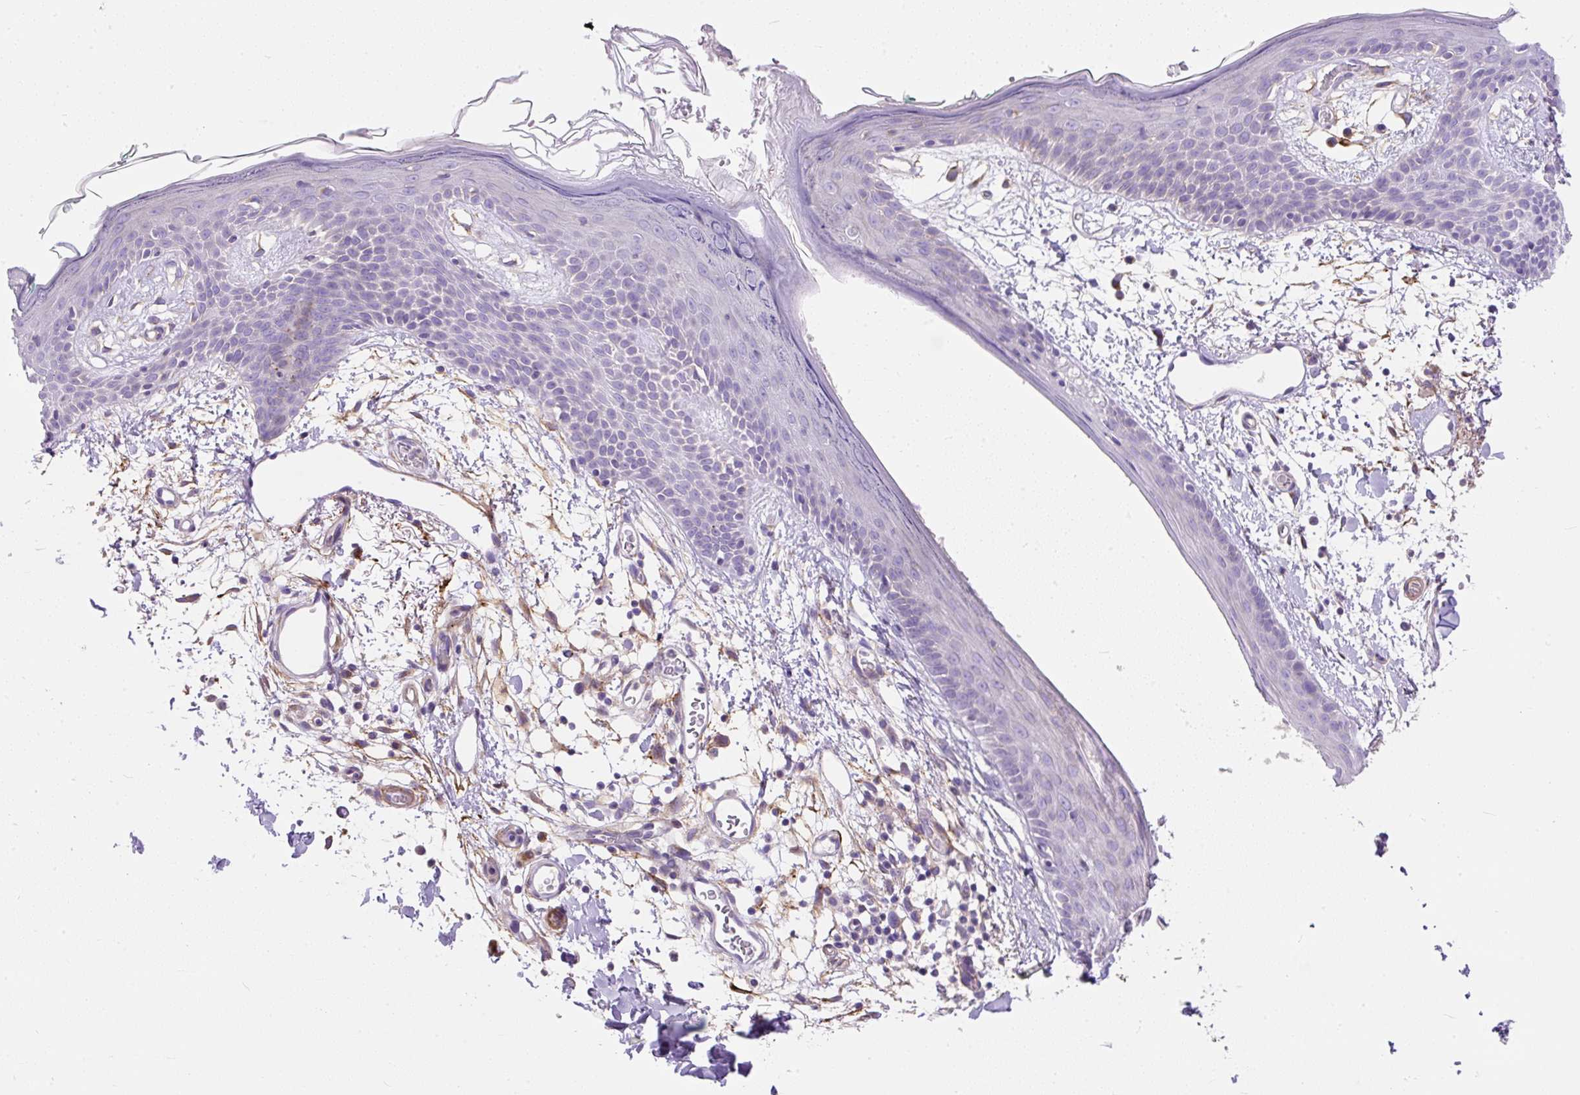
{"staining": {"intensity": "weak", "quantity": ">75%", "location": "cytoplasmic/membranous"}, "tissue": "skin", "cell_type": "Fibroblasts", "image_type": "normal", "snomed": [{"axis": "morphology", "description": "Normal tissue, NOS"}, {"axis": "topography", "description": "Skin"}], "caption": "Protein staining demonstrates weak cytoplasmic/membranous positivity in about >75% of fibroblasts in unremarkable skin. The protein of interest is shown in brown color, while the nuclei are stained blue.", "gene": "SUSD5", "patient": {"sex": "male", "age": 79}}